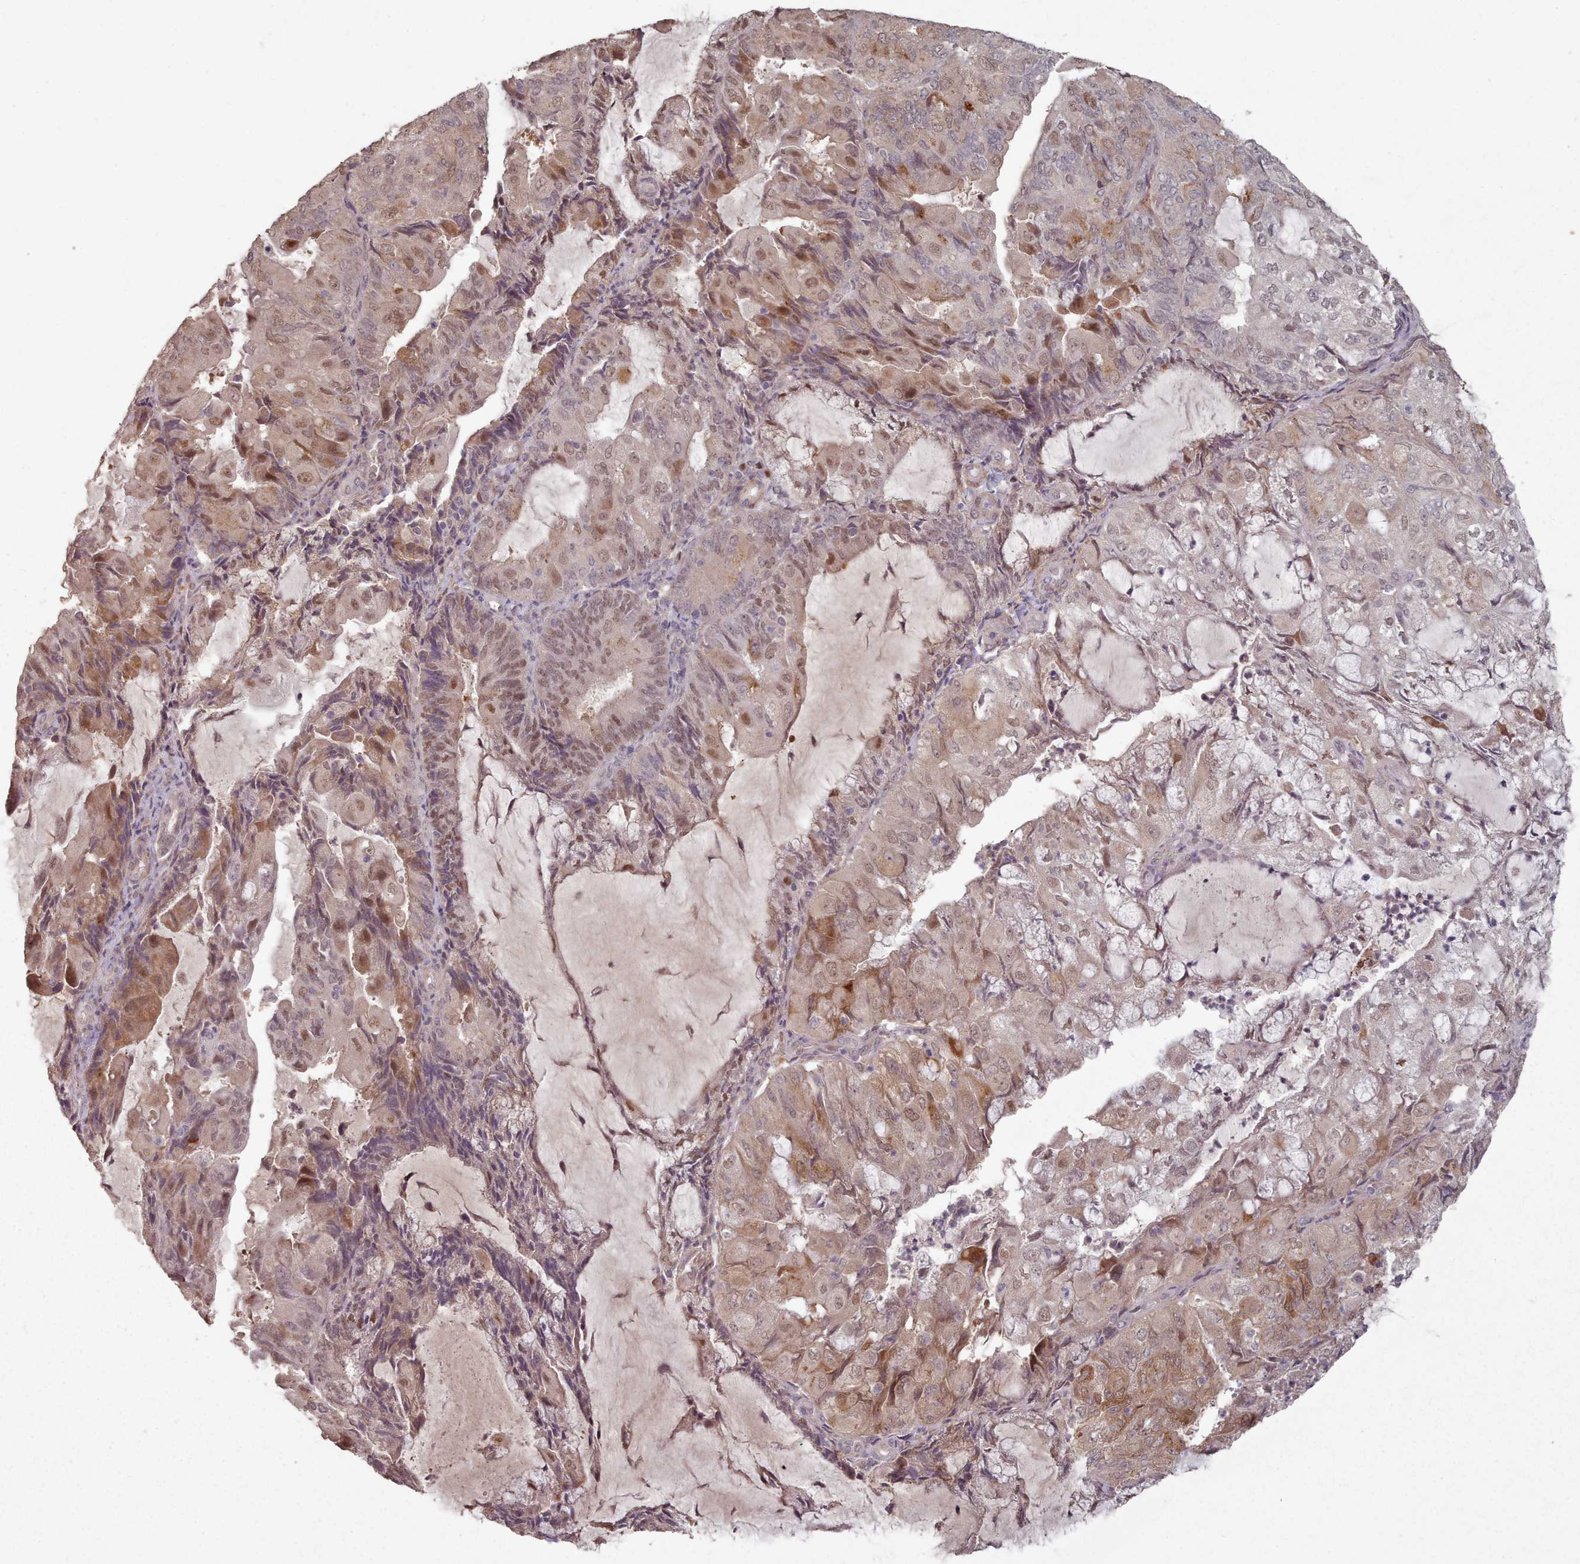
{"staining": {"intensity": "moderate", "quantity": "25%-75%", "location": "cytoplasmic/membranous,nuclear"}, "tissue": "endometrial cancer", "cell_type": "Tumor cells", "image_type": "cancer", "snomed": [{"axis": "morphology", "description": "Adenocarcinoma, NOS"}, {"axis": "topography", "description": "Endometrium"}], "caption": "Human adenocarcinoma (endometrial) stained with a brown dye reveals moderate cytoplasmic/membranous and nuclear positive expression in about 25%-75% of tumor cells.", "gene": "ERCC6L", "patient": {"sex": "female", "age": 81}}